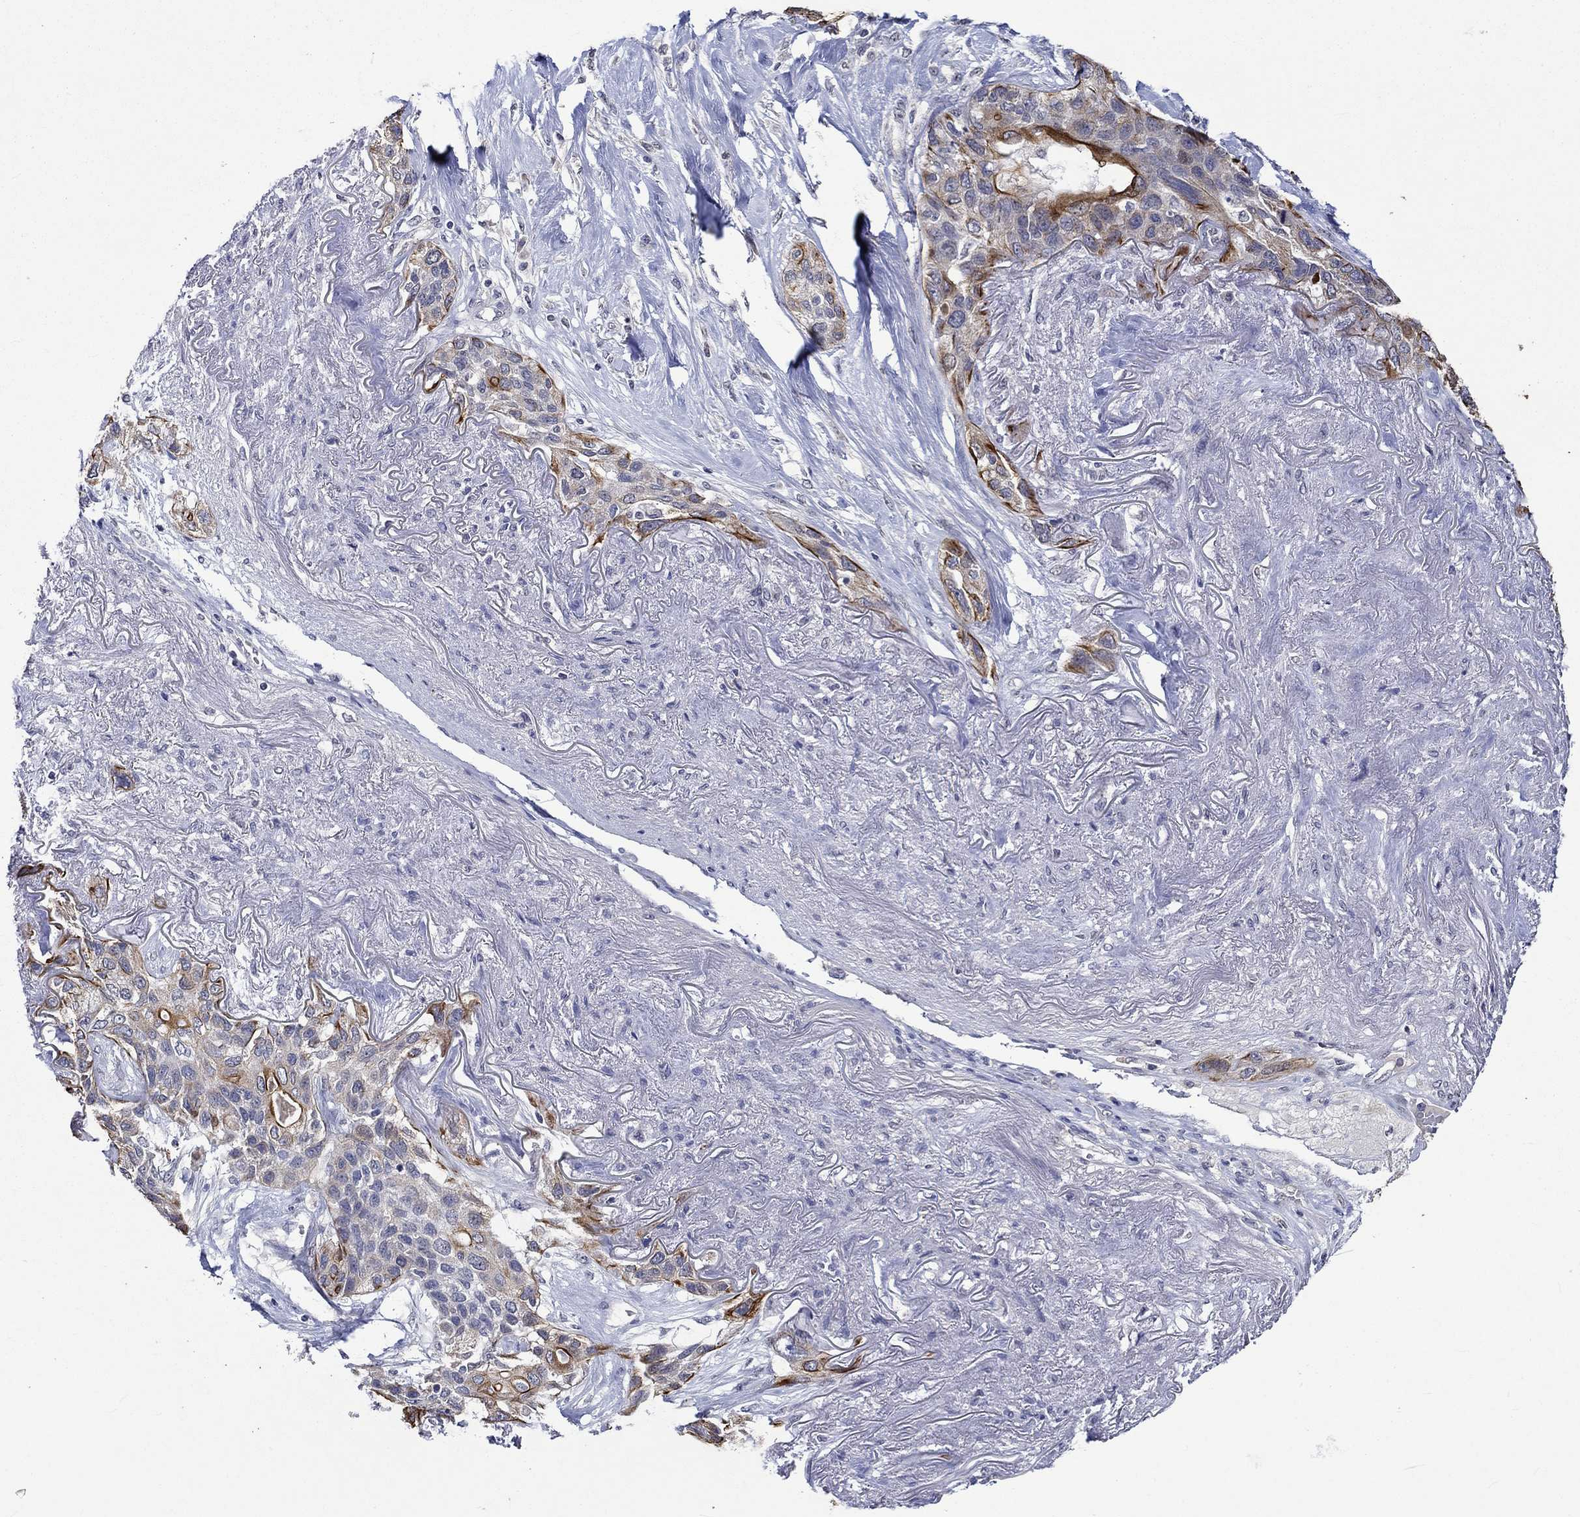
{"staining": {"intensity": "strong", "quantity": "<25%", "location": "cytoplasmic/membranous"}, "tissue": "lung cancer", "cell_type": "Tumor cells", "image_type": "cancer", "snomed": [{"axis": "morphology", "description": "Squamous cell carcinoma, NOS"}, {"axis": "topography", "description": "Lung"}], "caption": "Immunohistochemistry of squamous cell carcinoma (lung) shows medium levels of strong cytoplasmic/membranous staining in approximately <25% of tumor cells.", "gene": "DDX3Y", "patient": {"sex": "female", "age": 70}}